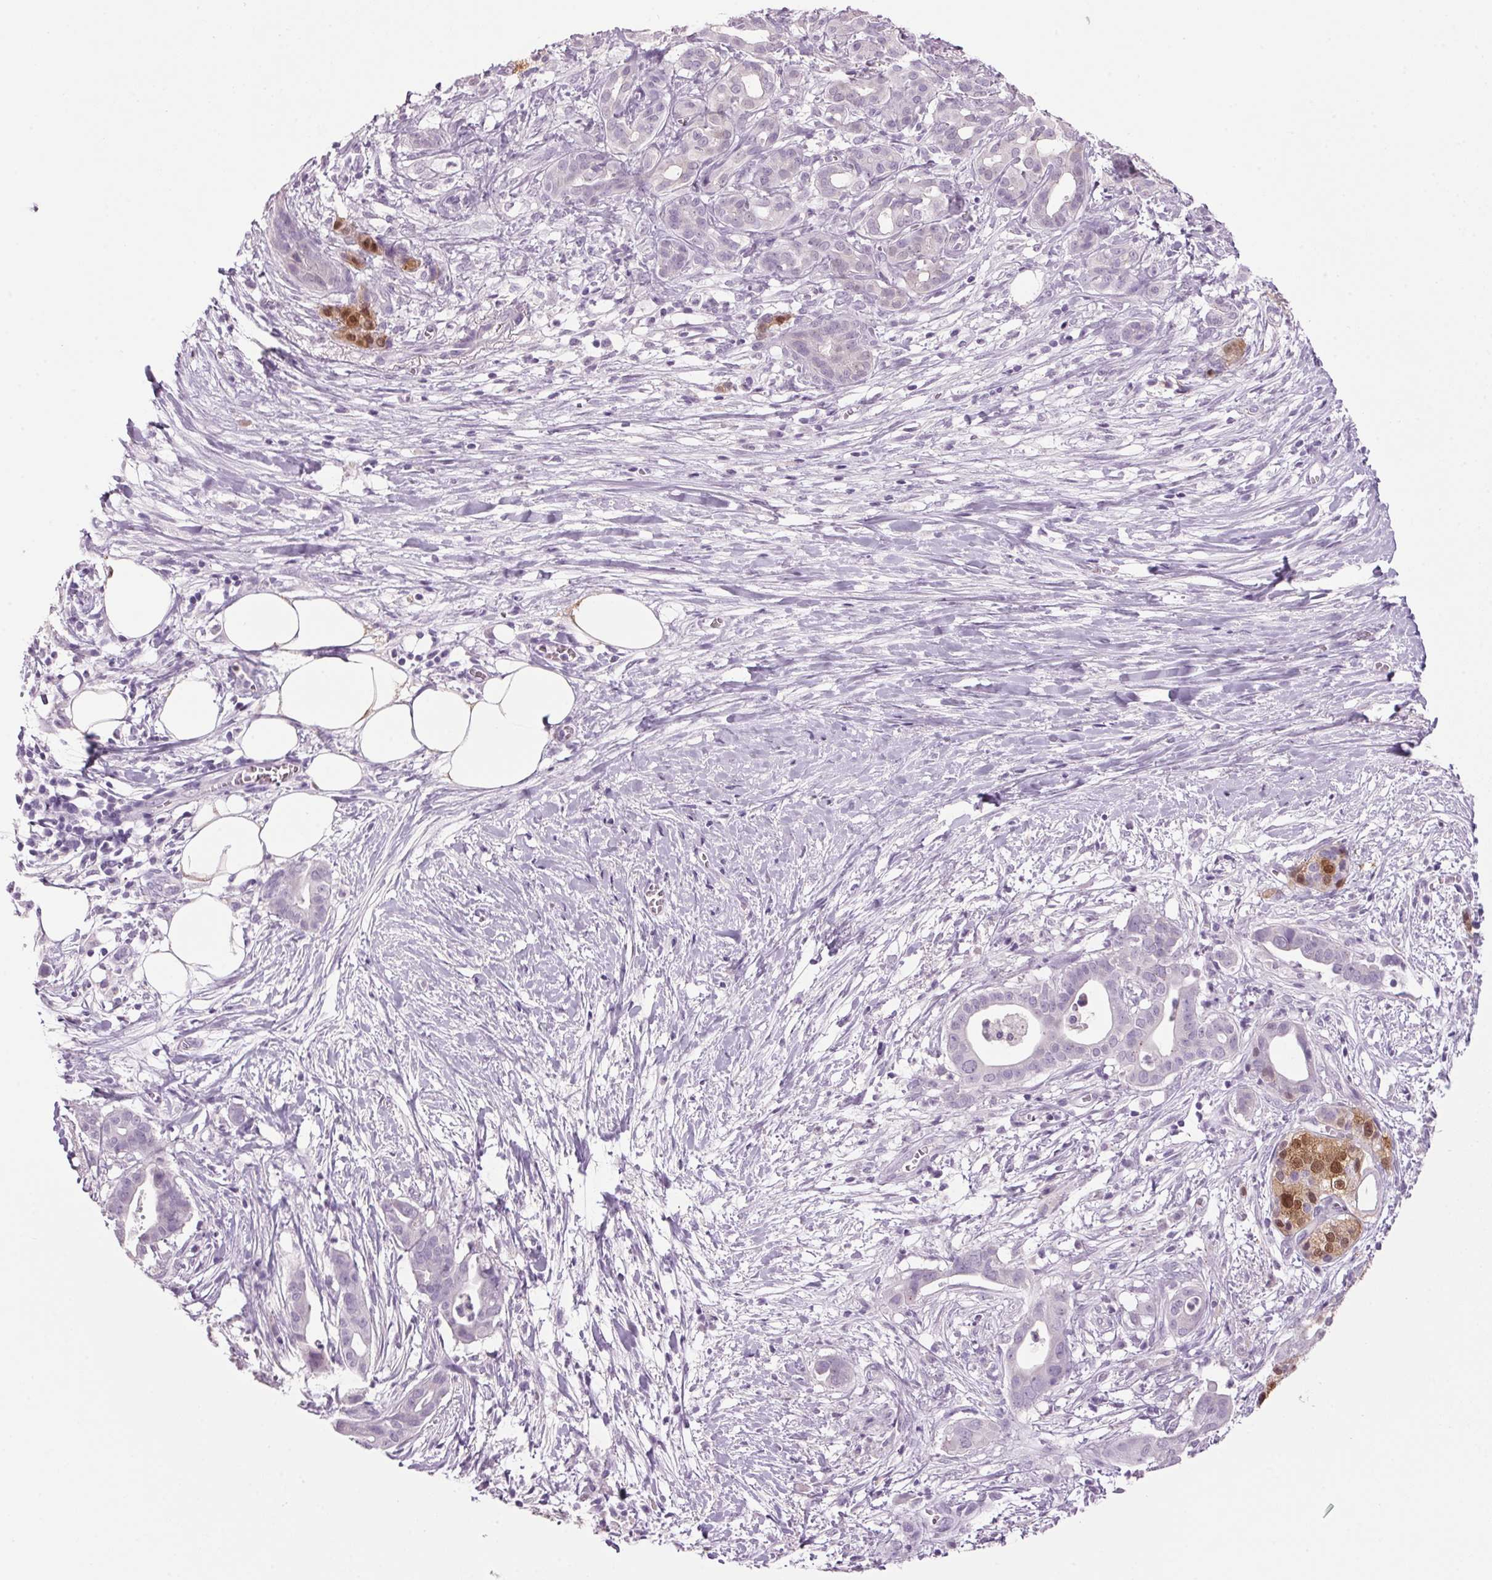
{"staining": {"intensity": "negative", "quantity": "none", "location": "none"}, "tissue": "pancreatic cancer", "cell_type": "Tumor cells", "image_type": "cancer", "snomed": [{"axis": "morphology", "description": "Adenocarcinoma, NOS"}, {"axis": "topography", "description": "Pancreas"}], "caption": "There is no significant staining in tumor cells of pancreatic cancer (adenocarcinoma).", "gene": "PPP1R1A", "patient": {"sex": "male", "age": 61}}